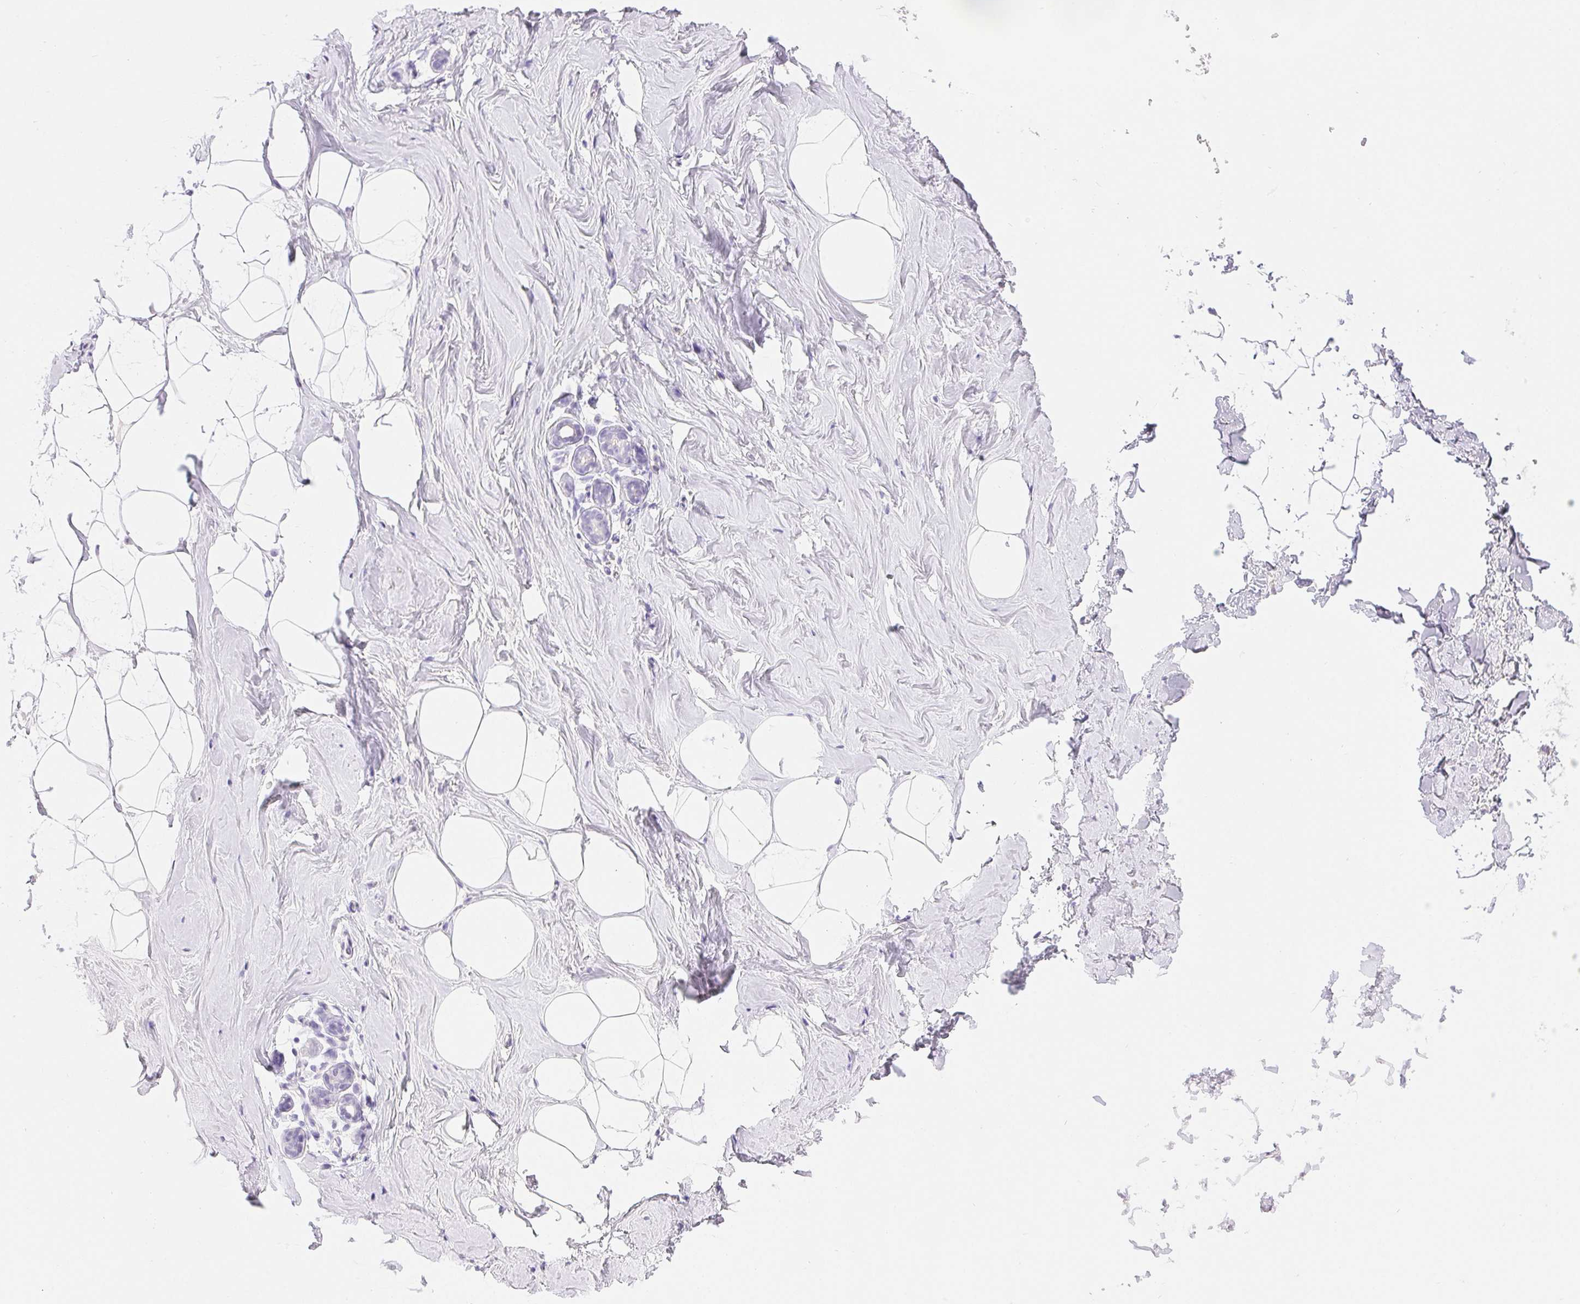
{"staining": {"intensity": "negative", "quantity": "none", "location": "none"}, "tissue": "breast", "cell_type": "Adipocytes", "image_type": "normal", "snomed": [{"axis": "morphology", "description": "Normal tissue, NOS"}, {"axis": "topography", "description": "Breast"}], "caption": "Immunohistochemistry photomicrograph of normal breast: human breast stained with DAB (3,3'-diaminobenzidine) exhibits no significant protein staining in adipocytes. Nuclei are stained in blue.", "gene": "CLDN16", "patient": {"sex": "female", "age": 32}}